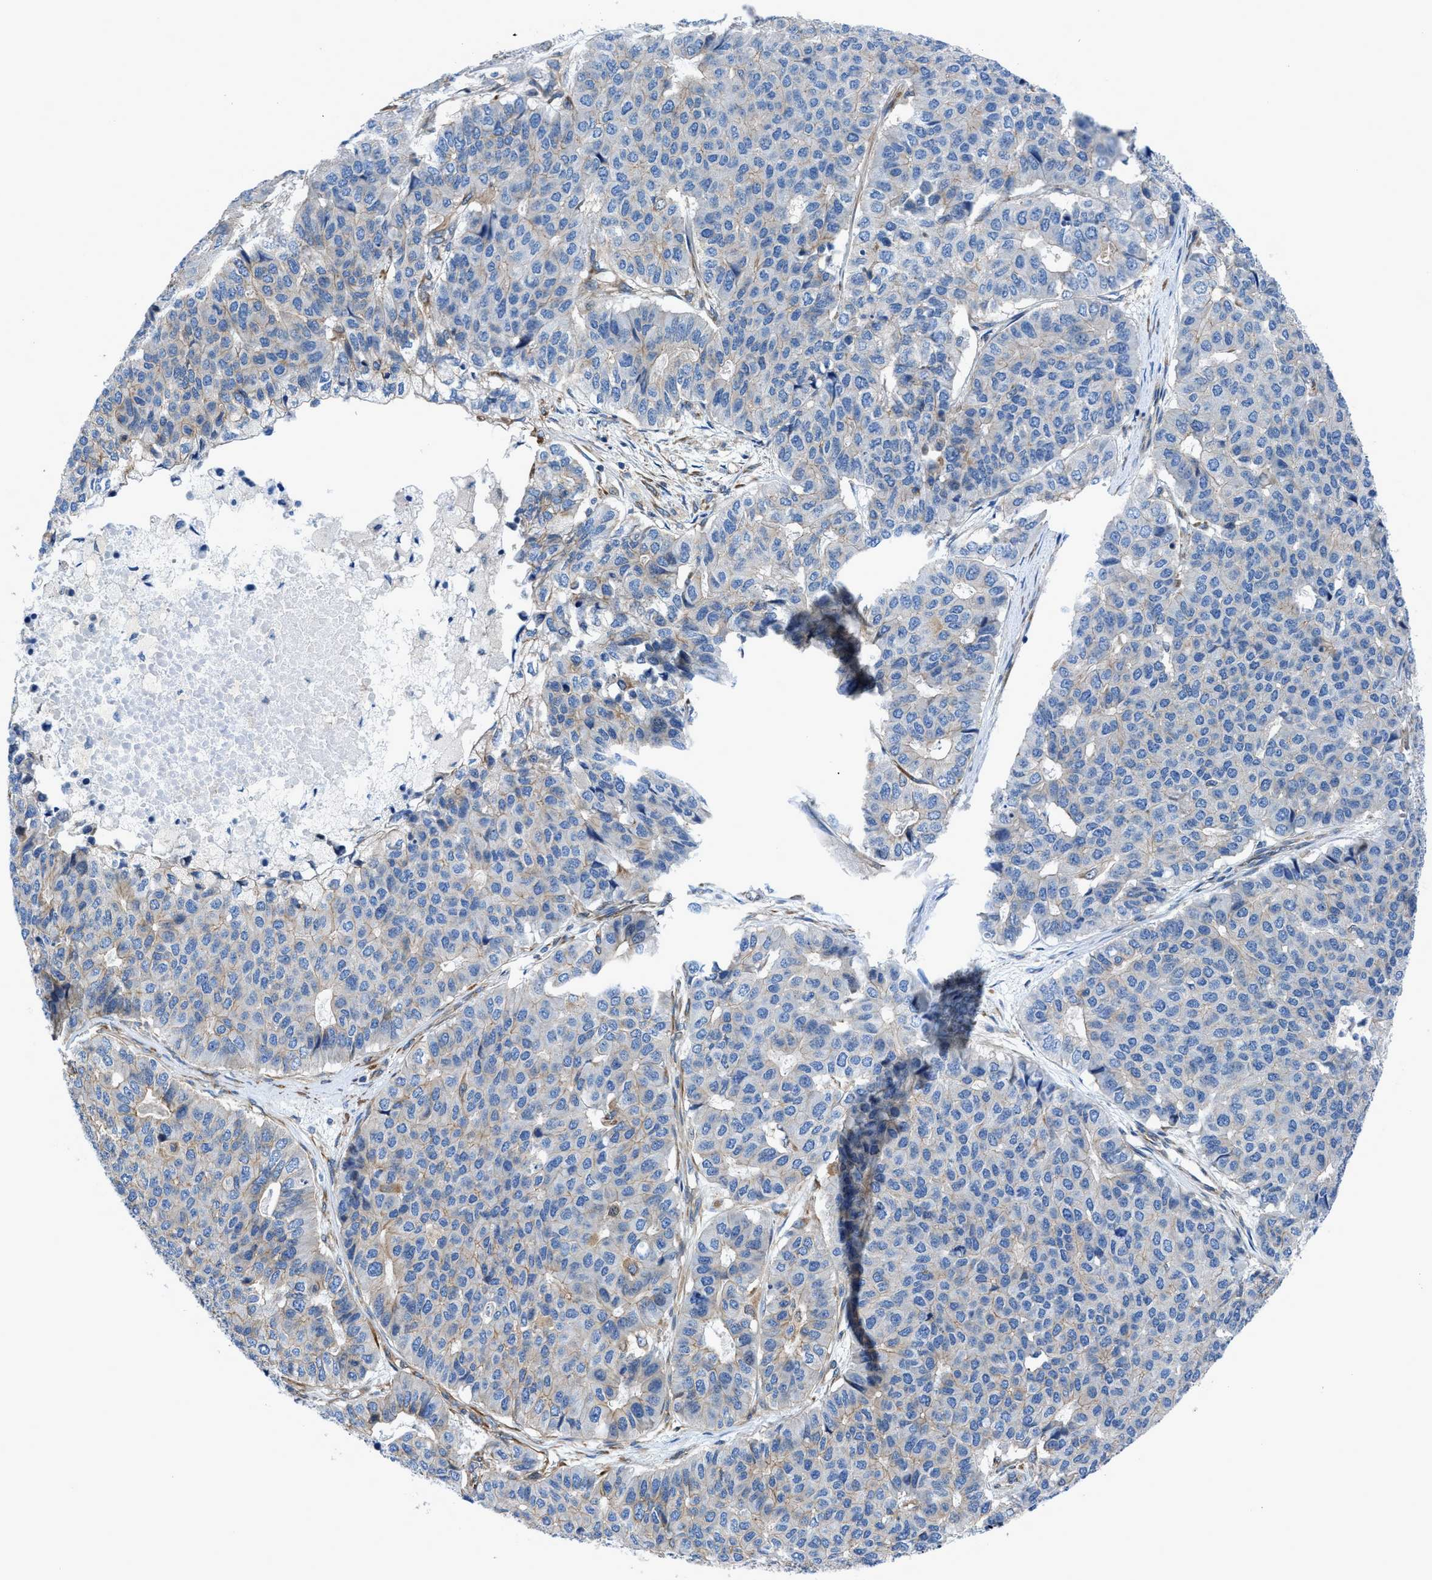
{"staining": {"intensity": "negative", "quantity": "none", "location": "none"}, "tissue": "pancreatic cancer", "cell_type": "Tumor cells", "image_type": "cancer", "snomed": [{"axis": "morphology", "description": "Adenocarcinoma, NOS"}, {"axis": "topography", "description": "Pancreas"}], "caption": "Immunohistochemistry photomicrograph of pancreatic cancer stained for a protein (brown), which shows no staining in tumor cells.", "gene": "DMAC1", "patient": {"sex": "male", "age": 50}}